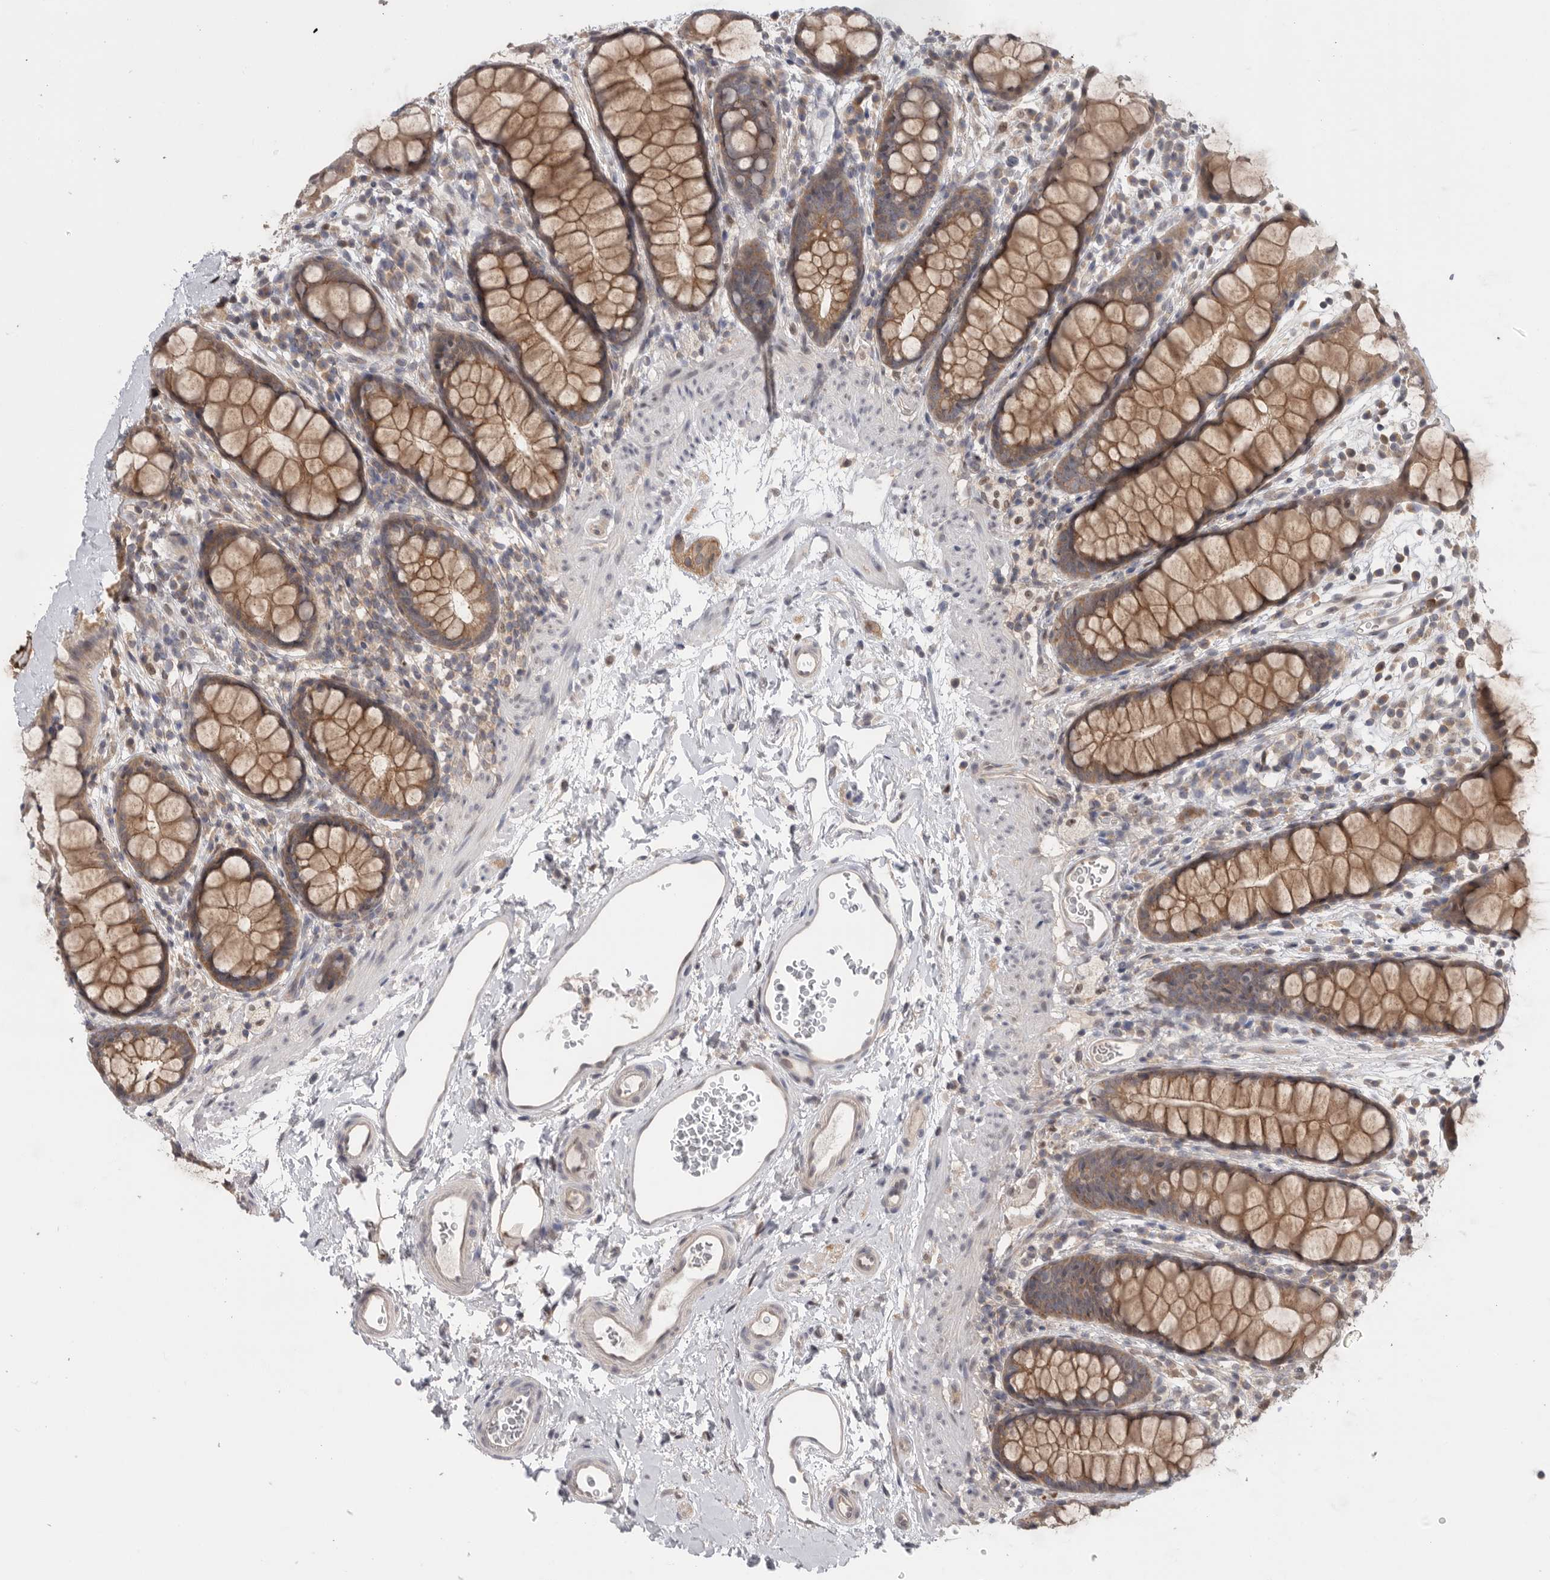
{"staining": {"intensity": "moderate", "quantity": ">75%", "location": "cytoplasmic/membranous"}, "tissue": "rectum", "cell_type": "Glandular cells", "image_type": "normal", "snomed": [{"axis": "morphology", "description": "Normal tissue, NOS"}, {"axis": "topography", "description": "Rectum"}], "caption": "Protein staining demonstrates moderate cytoplasmic/membranous staining in about >75% of glandular cells in unremarkable rectum.", "gene": "KLK5", "patient": {"sex": "female", "age": 65}}